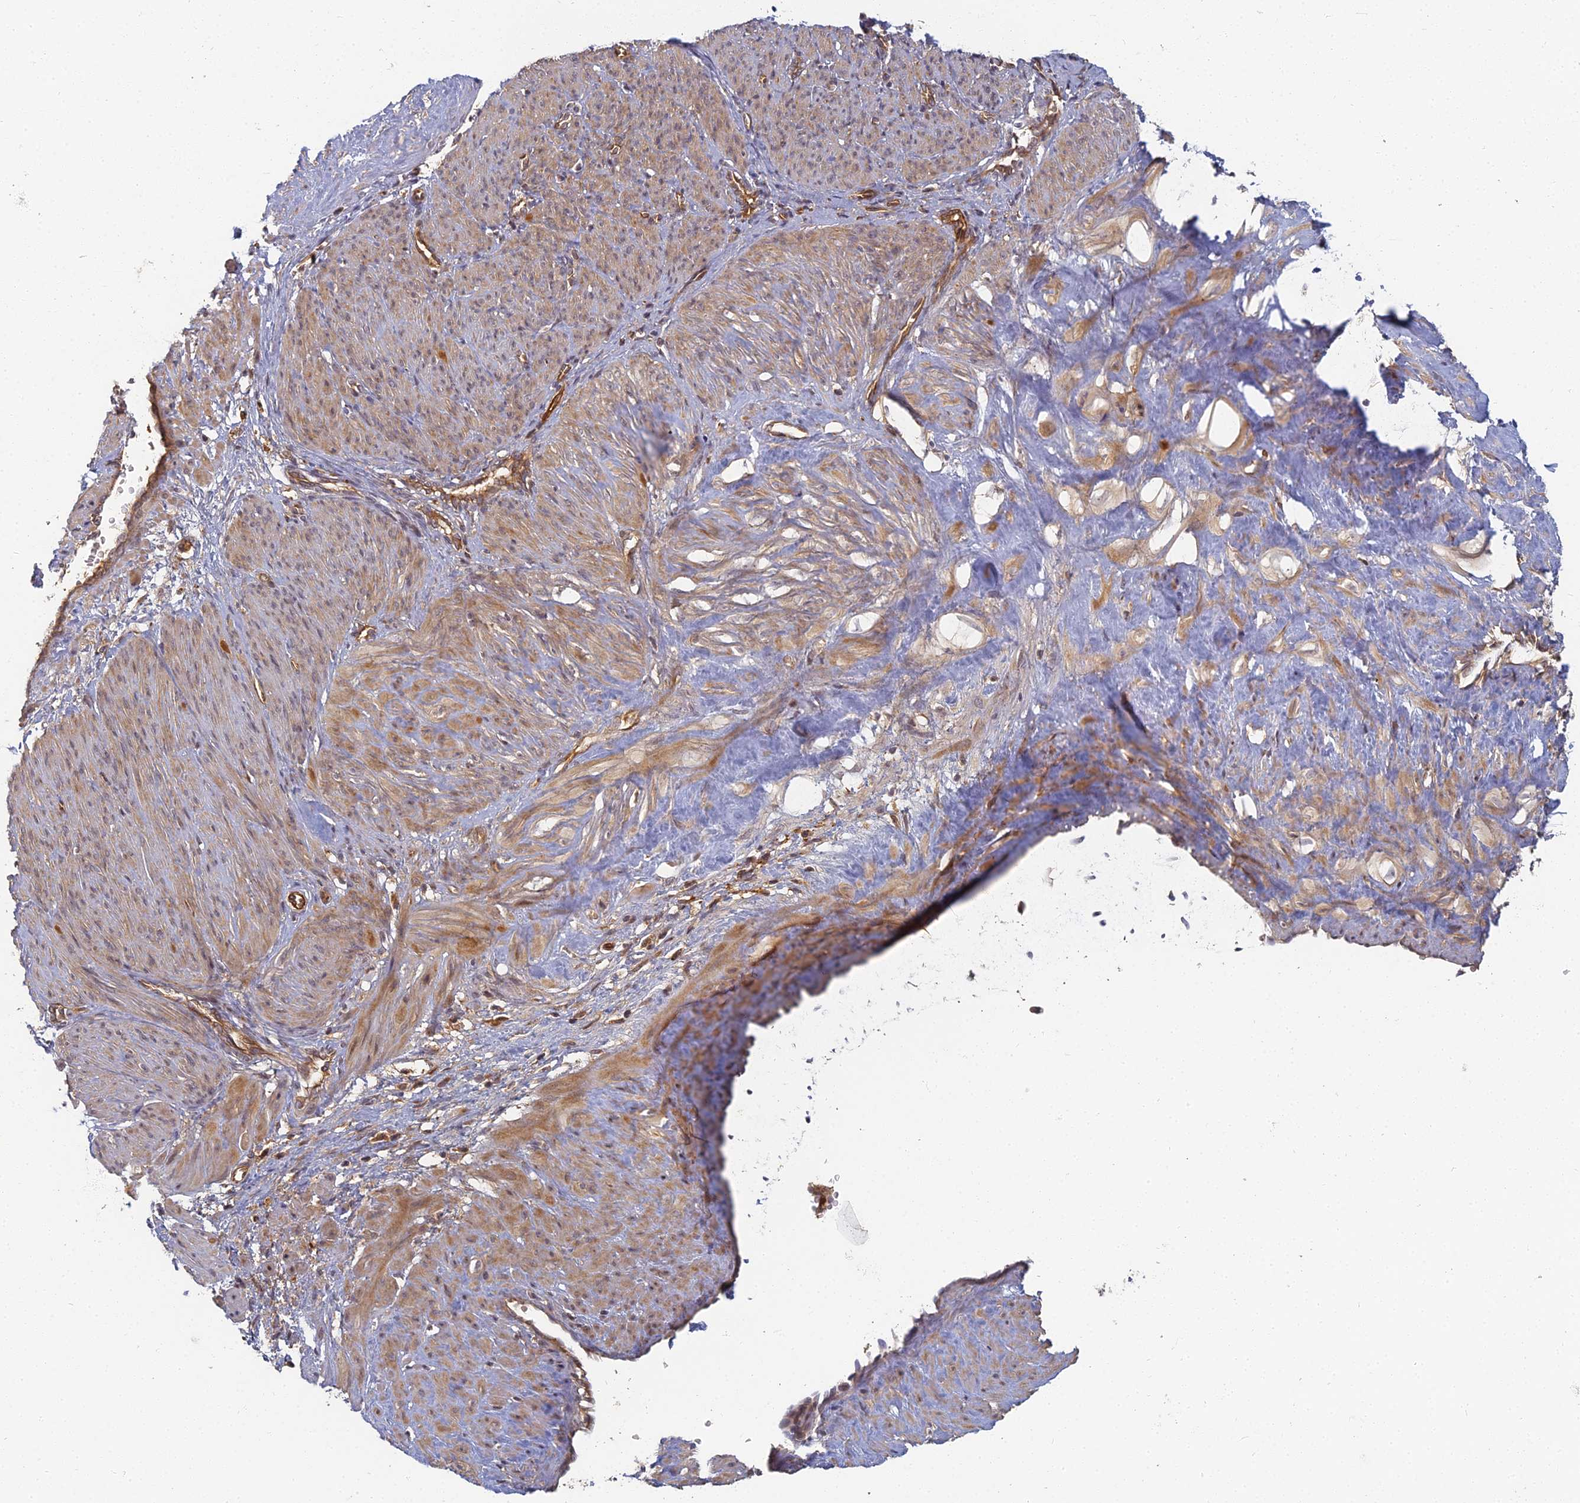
{"staining": {"intensity": "moderate", "quantity": ">75%", "location": "cytoplasmic/membranous"}, "tissue": "smooth muscle", "cell_type": "Smooth muscle cells", "image_type": "normal", "snomed": [{"axis": "morphology", "description": "Normal tissue, NOS"}, {"axis": "topography", "description": "Endometrium"}], "caption": "Benign smooth muscle demonstrates moderate cytoplasmic/membranous positivity in about >75% of smooth muscle cells, visualized by immunohistochemistry. The staining was performed using DAB (3,3'-diaminobenzidine), with brown indicating positive protein expression. Nuclei are stained blue with hematoxylin.", "gene": "INO80D", "patient": {"sex": "female", "age": 33}}